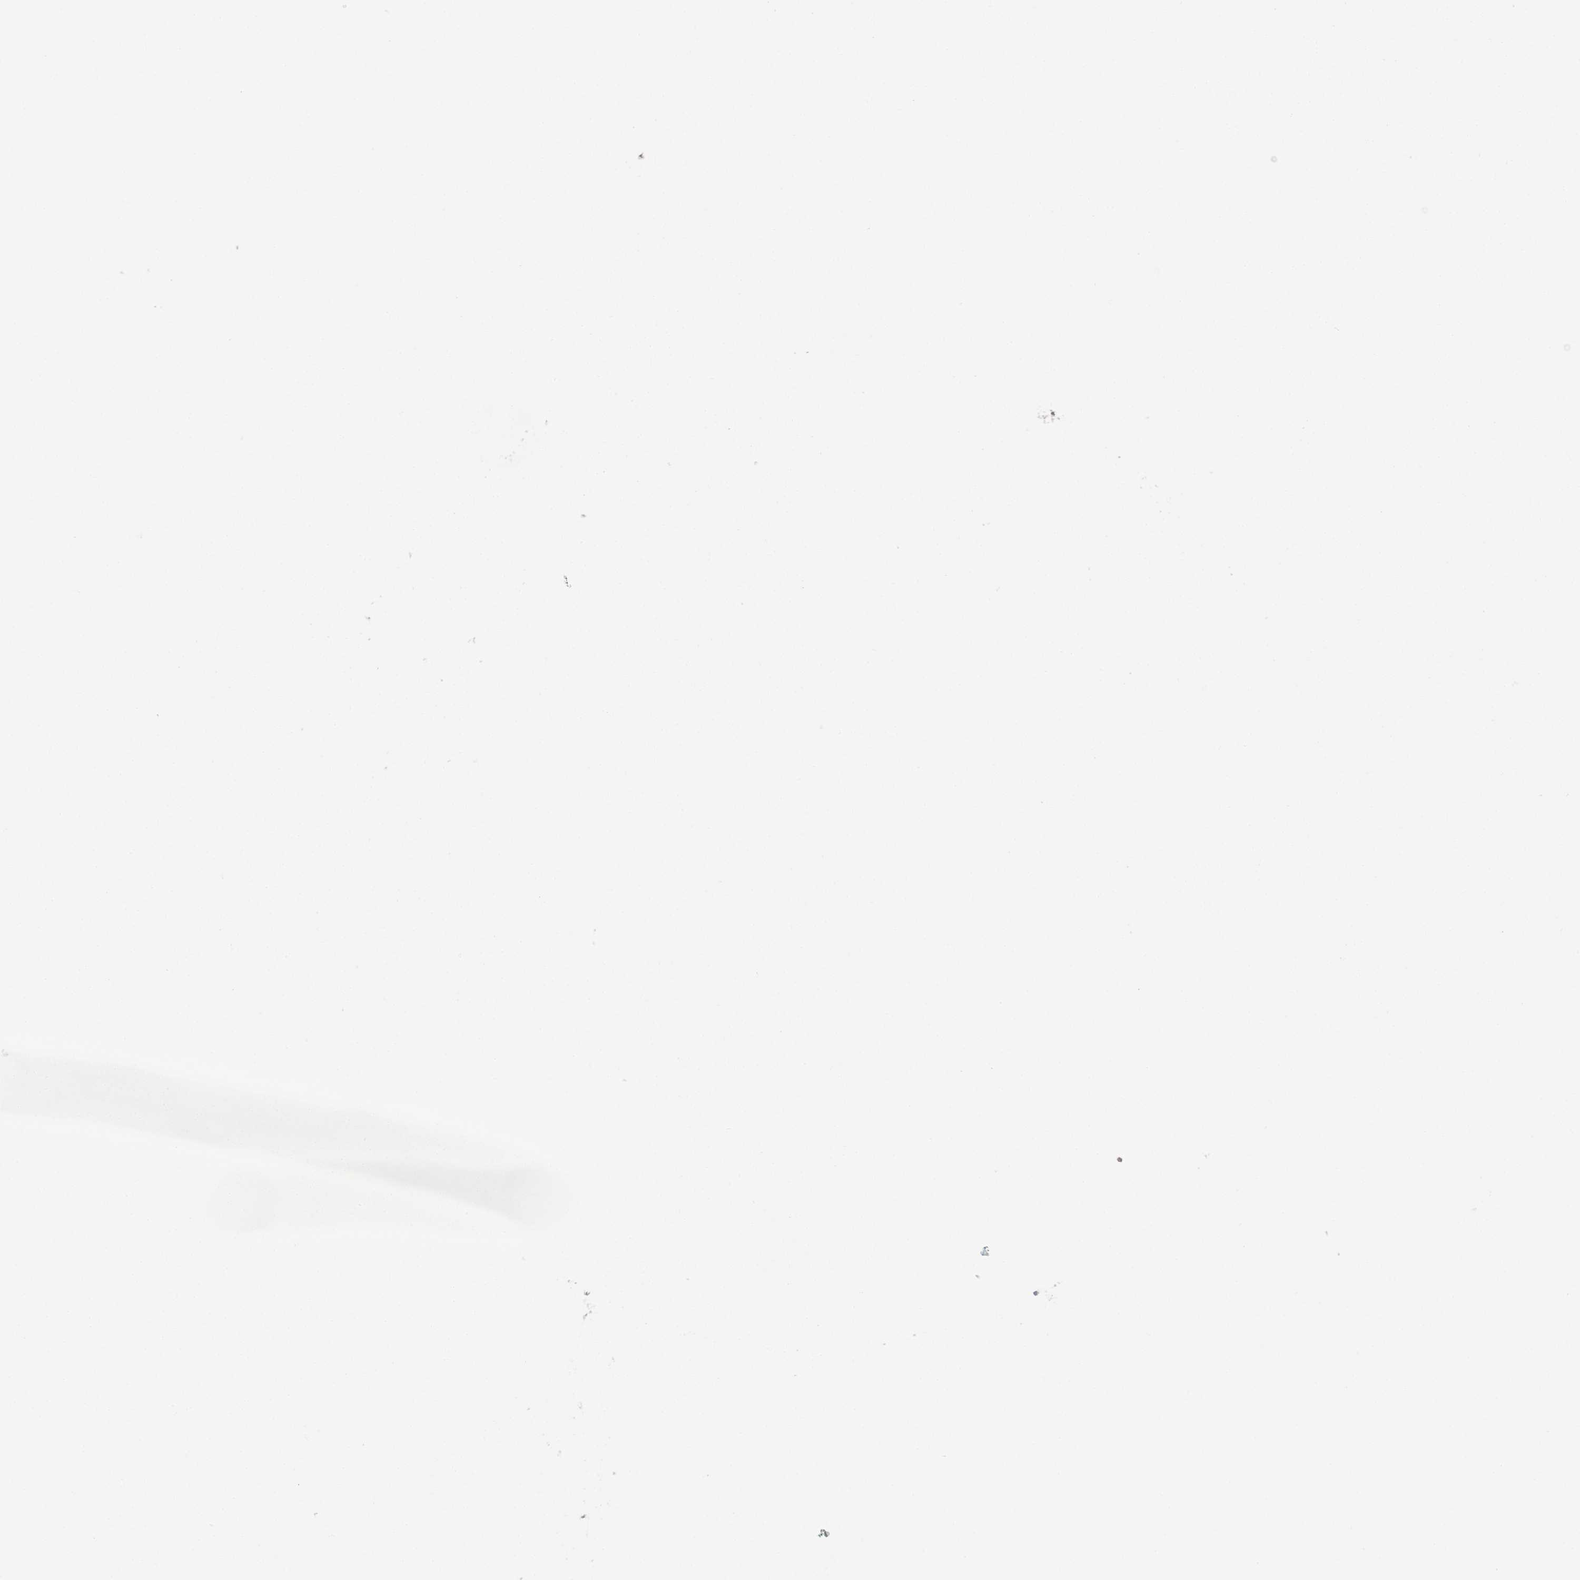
{"staining": {"intensity": "strong", "quantity": ">75%", "location": "nuclear"}, "tissue": "testis cancer", "cell_type": "Tumor cells", "image_type": "cancer", "snomed": [{"axis": "morphology", "description": "Carcinoma, Embryonal, NOS"}, {"axis": "topography", "description": "Testis"}], "caption": "Testis cancer stained for a protein reveals strong nuclear positivity in tumor cells.", "gene": "ADAR", "patient": {"sex": "male", "age": 24}}